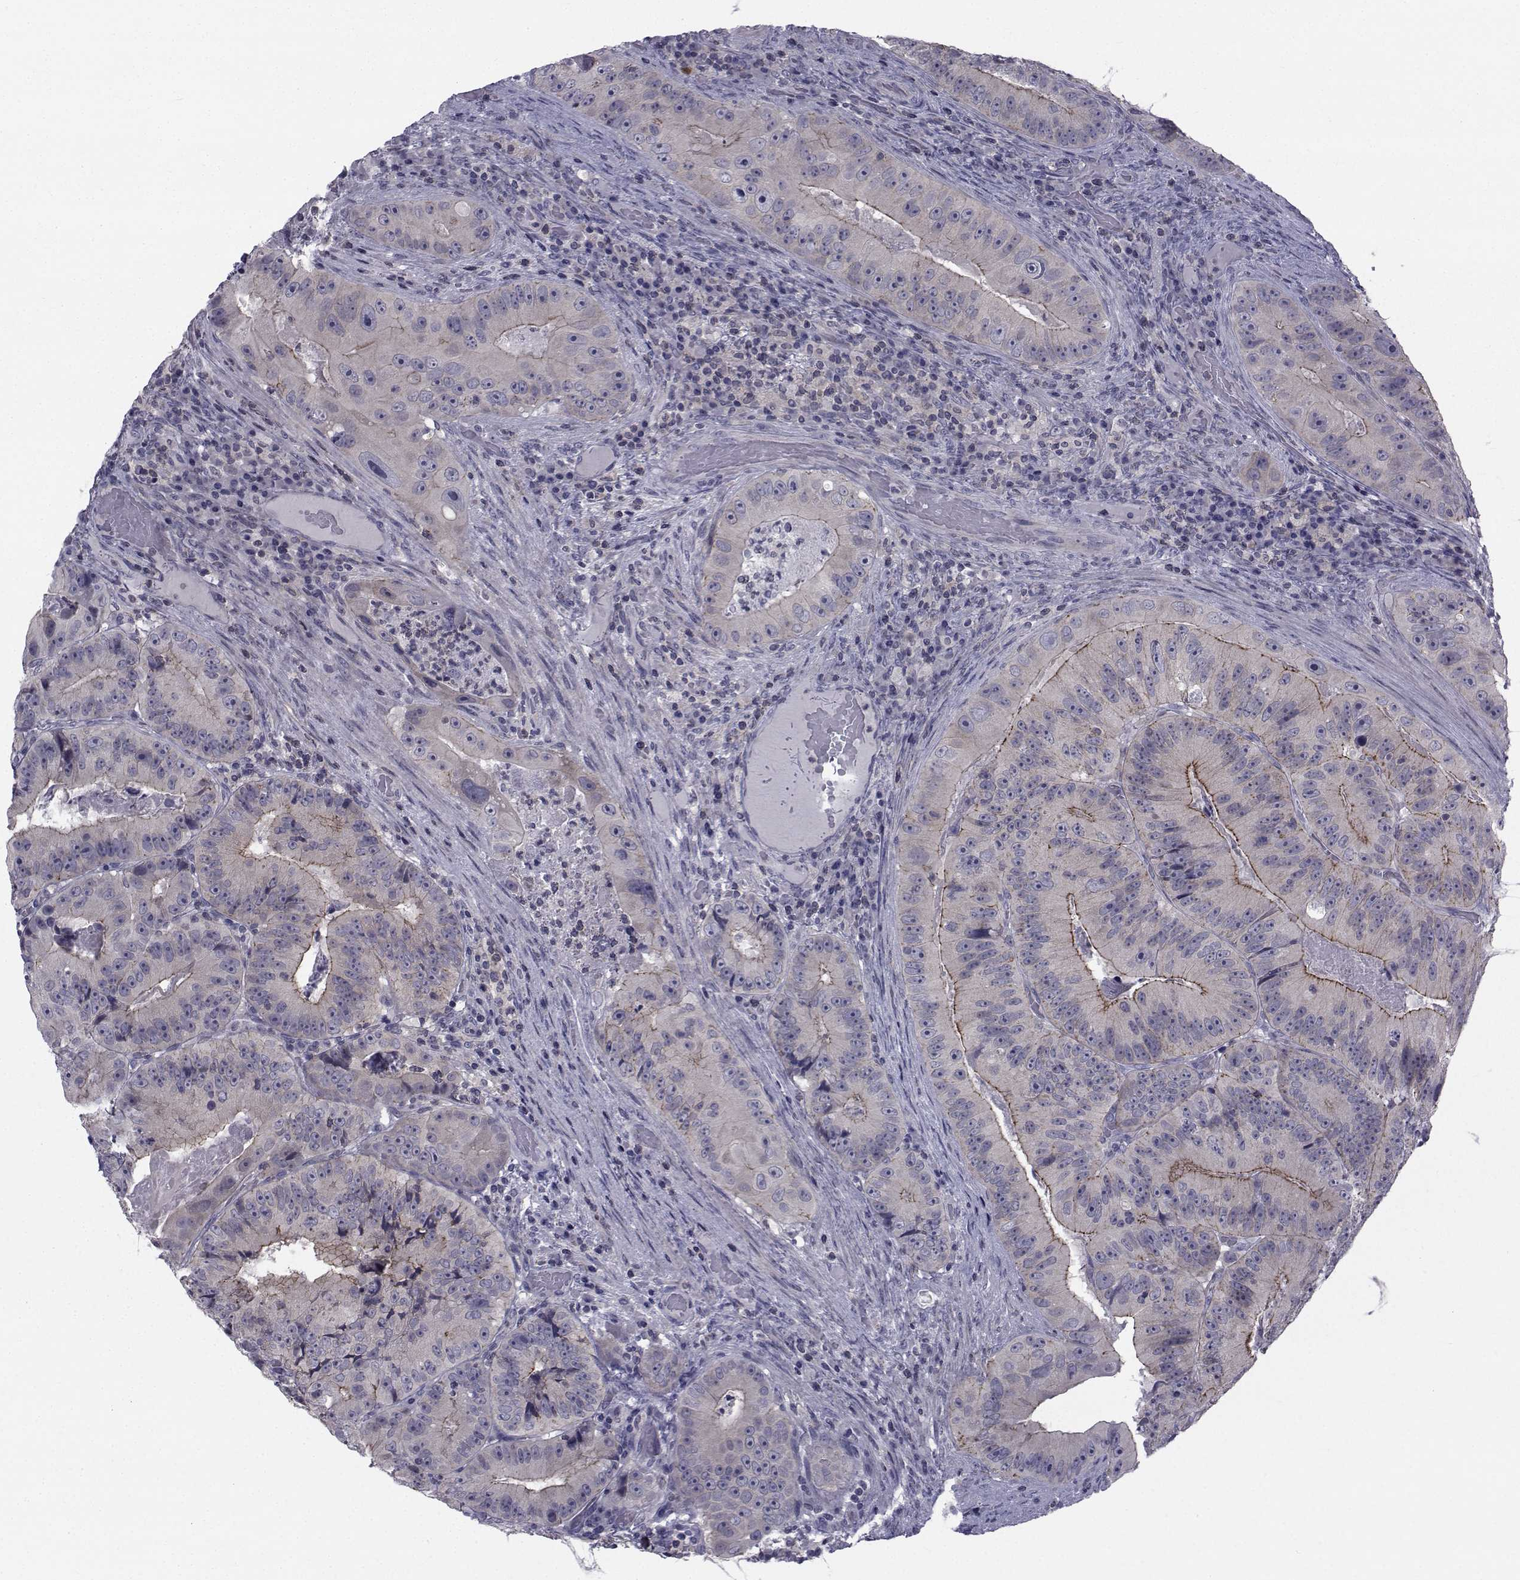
{"staining": {"intensity": "strong", "quantity": "<25%", "location": "cytoplasmic/membranous"}, "tissue": "colorectal cancer", "cell_type": "Tumor cells", "image_type": "cancer", "snomed": [{"axis": "morphology", "description": "Adenocarcinoma, NOS"}, {"axis": "topography", "description": "Colon"}], "caption": "Human adenocarcinoma (colorectal) stained with a brown dye displays strong cytoplasmic/membranous positive positivity in approximately <25% of tumor cells.", "gene": "SLC30A10", "patient": {"sex": "female", "age": 86}}